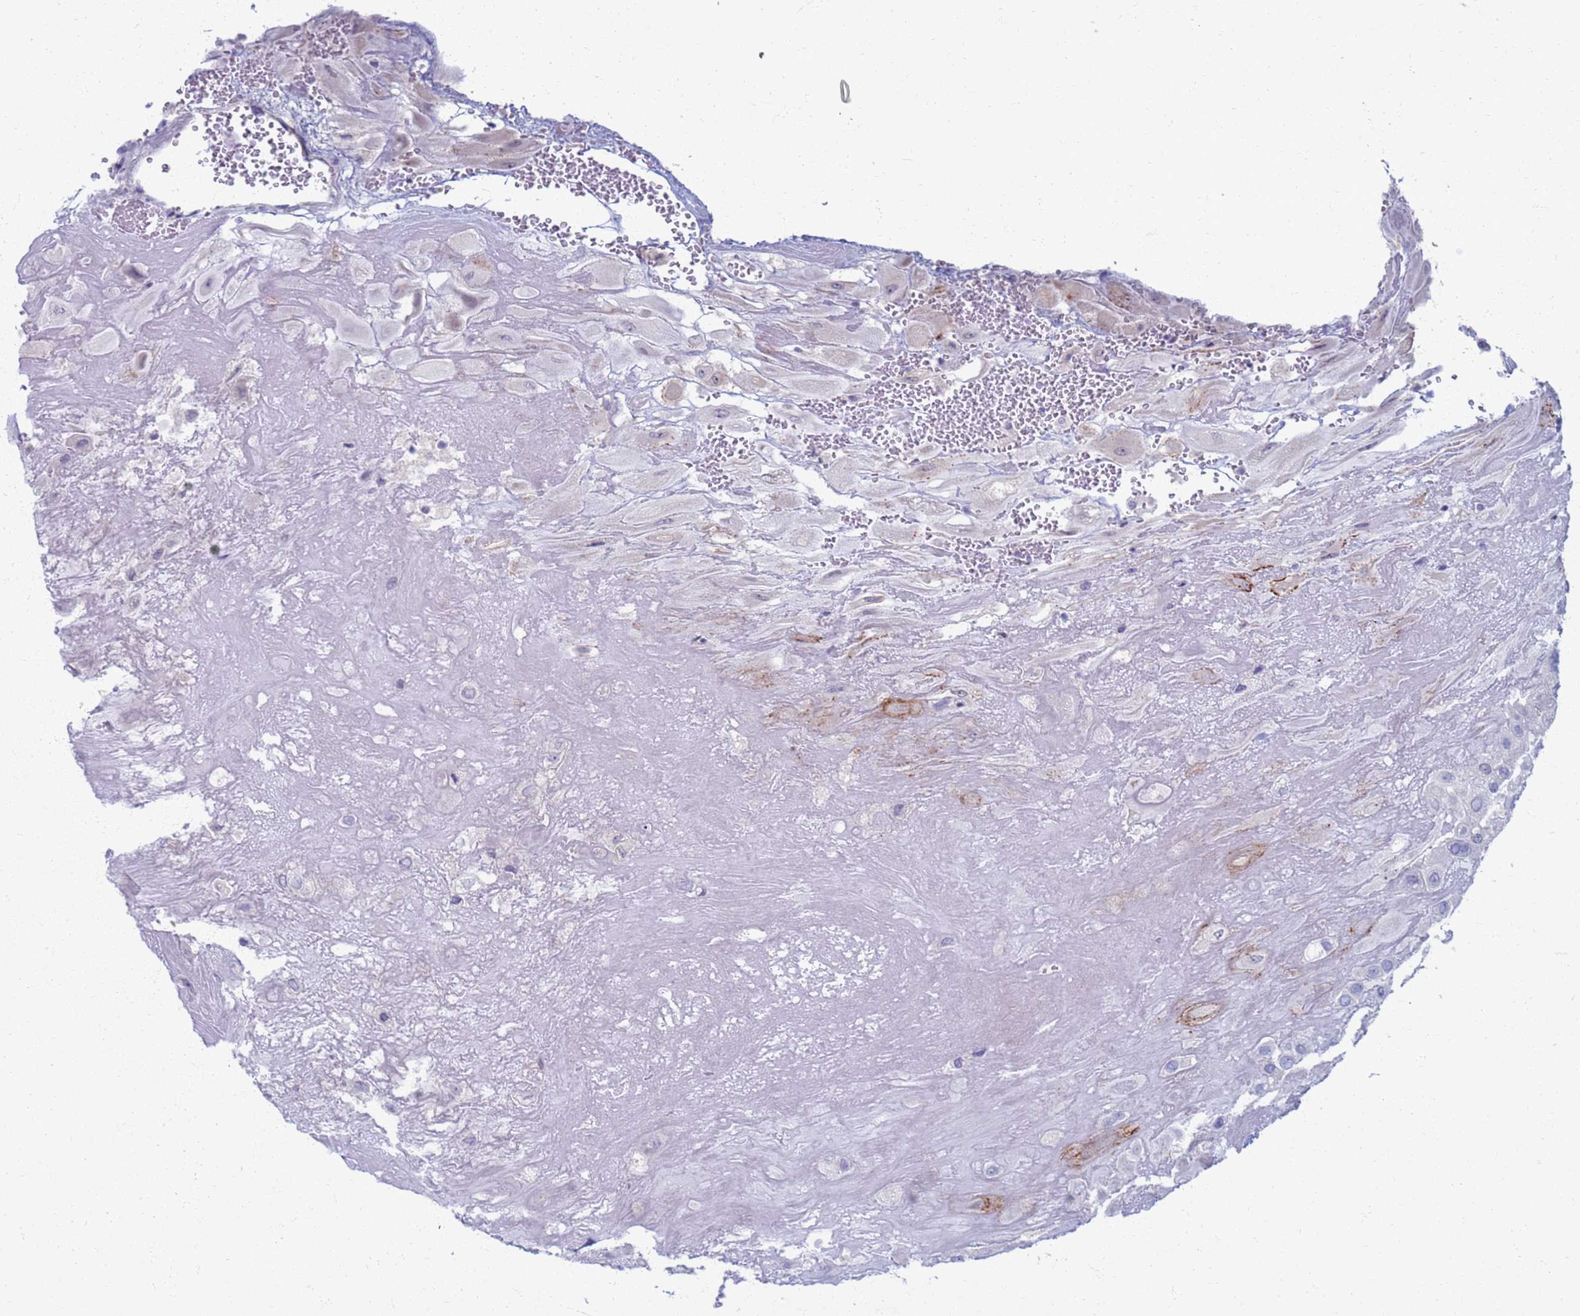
{"staining": {"intensity": "moderate", "quantity": "<25%", "location": "cytoplasmic/membranous"}, "tissue": "placenta", "cell_type": "Decidual cells", "image_type": "normal", "snomed": [{"axis": "morphology", "description": "Normal tissue, NOS"}, {"axis": "topography", "description": "Placenta"}], "caption": "The image shows immunohistochemical staining of normal placenta. There is moderate cytoplasmic/membranous expression is appreciated in about <25% of decidual cells.", "gene": "CLCA2", "patient": {"sex": "female", "age": 32}}